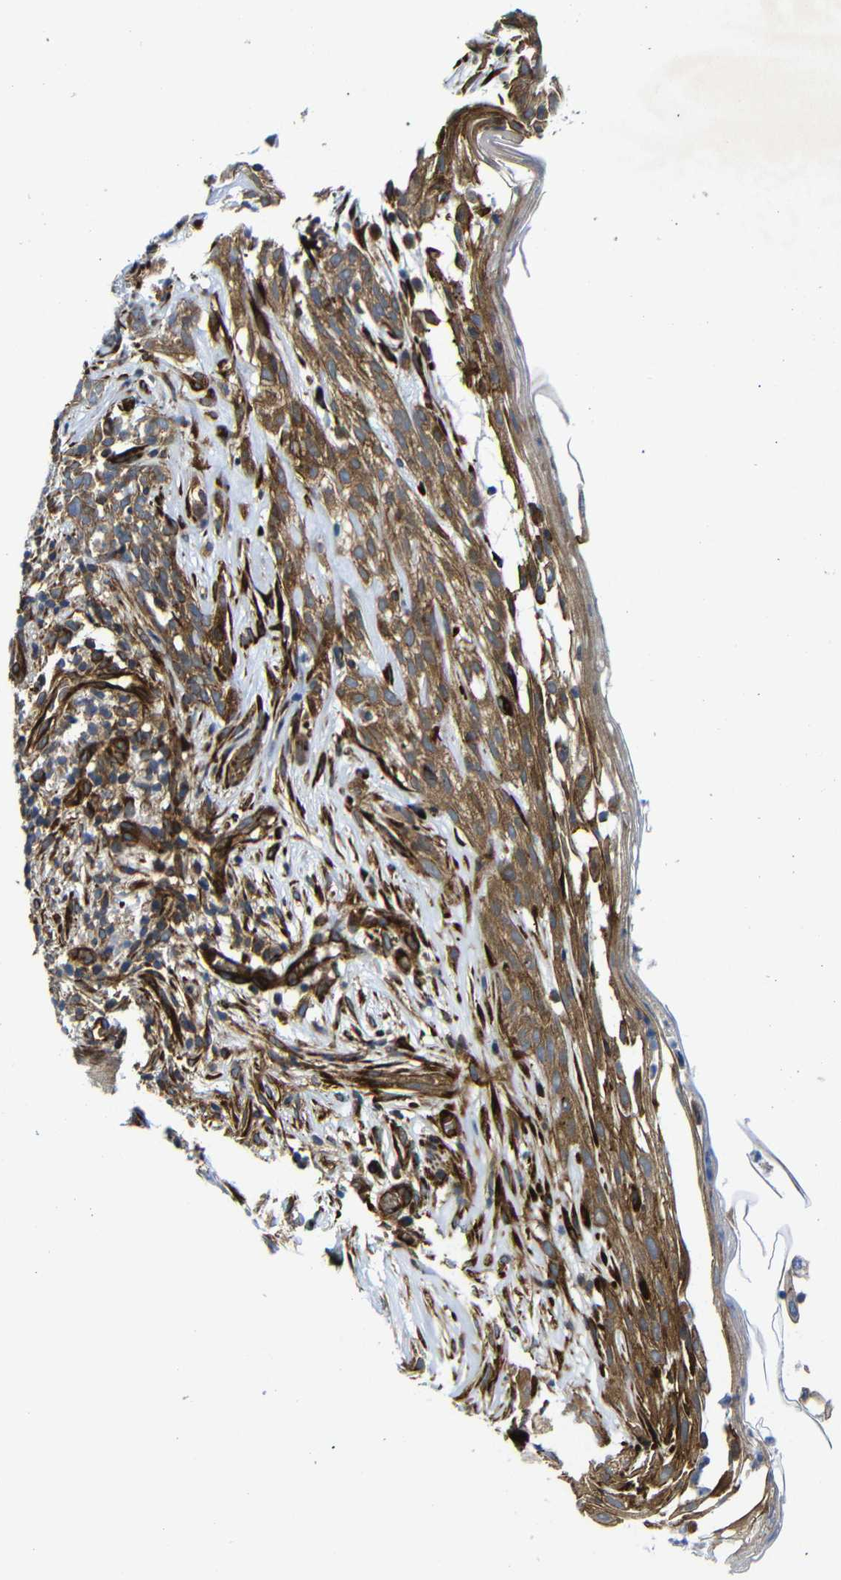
{"staining": {"intensity": "strong", "quantity": ">75%", "location": "cytoplasmic/membranous"}, "tissue": "skin cancer", "cell_type": "Tumor cells", "image_type": "cancer", "snomed": [{"axis": "morphology", "description": "Basal cell carcinoma"}, {"axis": "topography", "description": "Skin"}], "caption": "Protein staining exhibits strong cytoplasmic/membranous staining in about >75% of tumor cells in skin basal cell carcinoma. (DAB IHC, brown staining for protein, blue staining for nuclei).", "gene": "PARP14", "patient": {"sex": "female", "age": 70}}